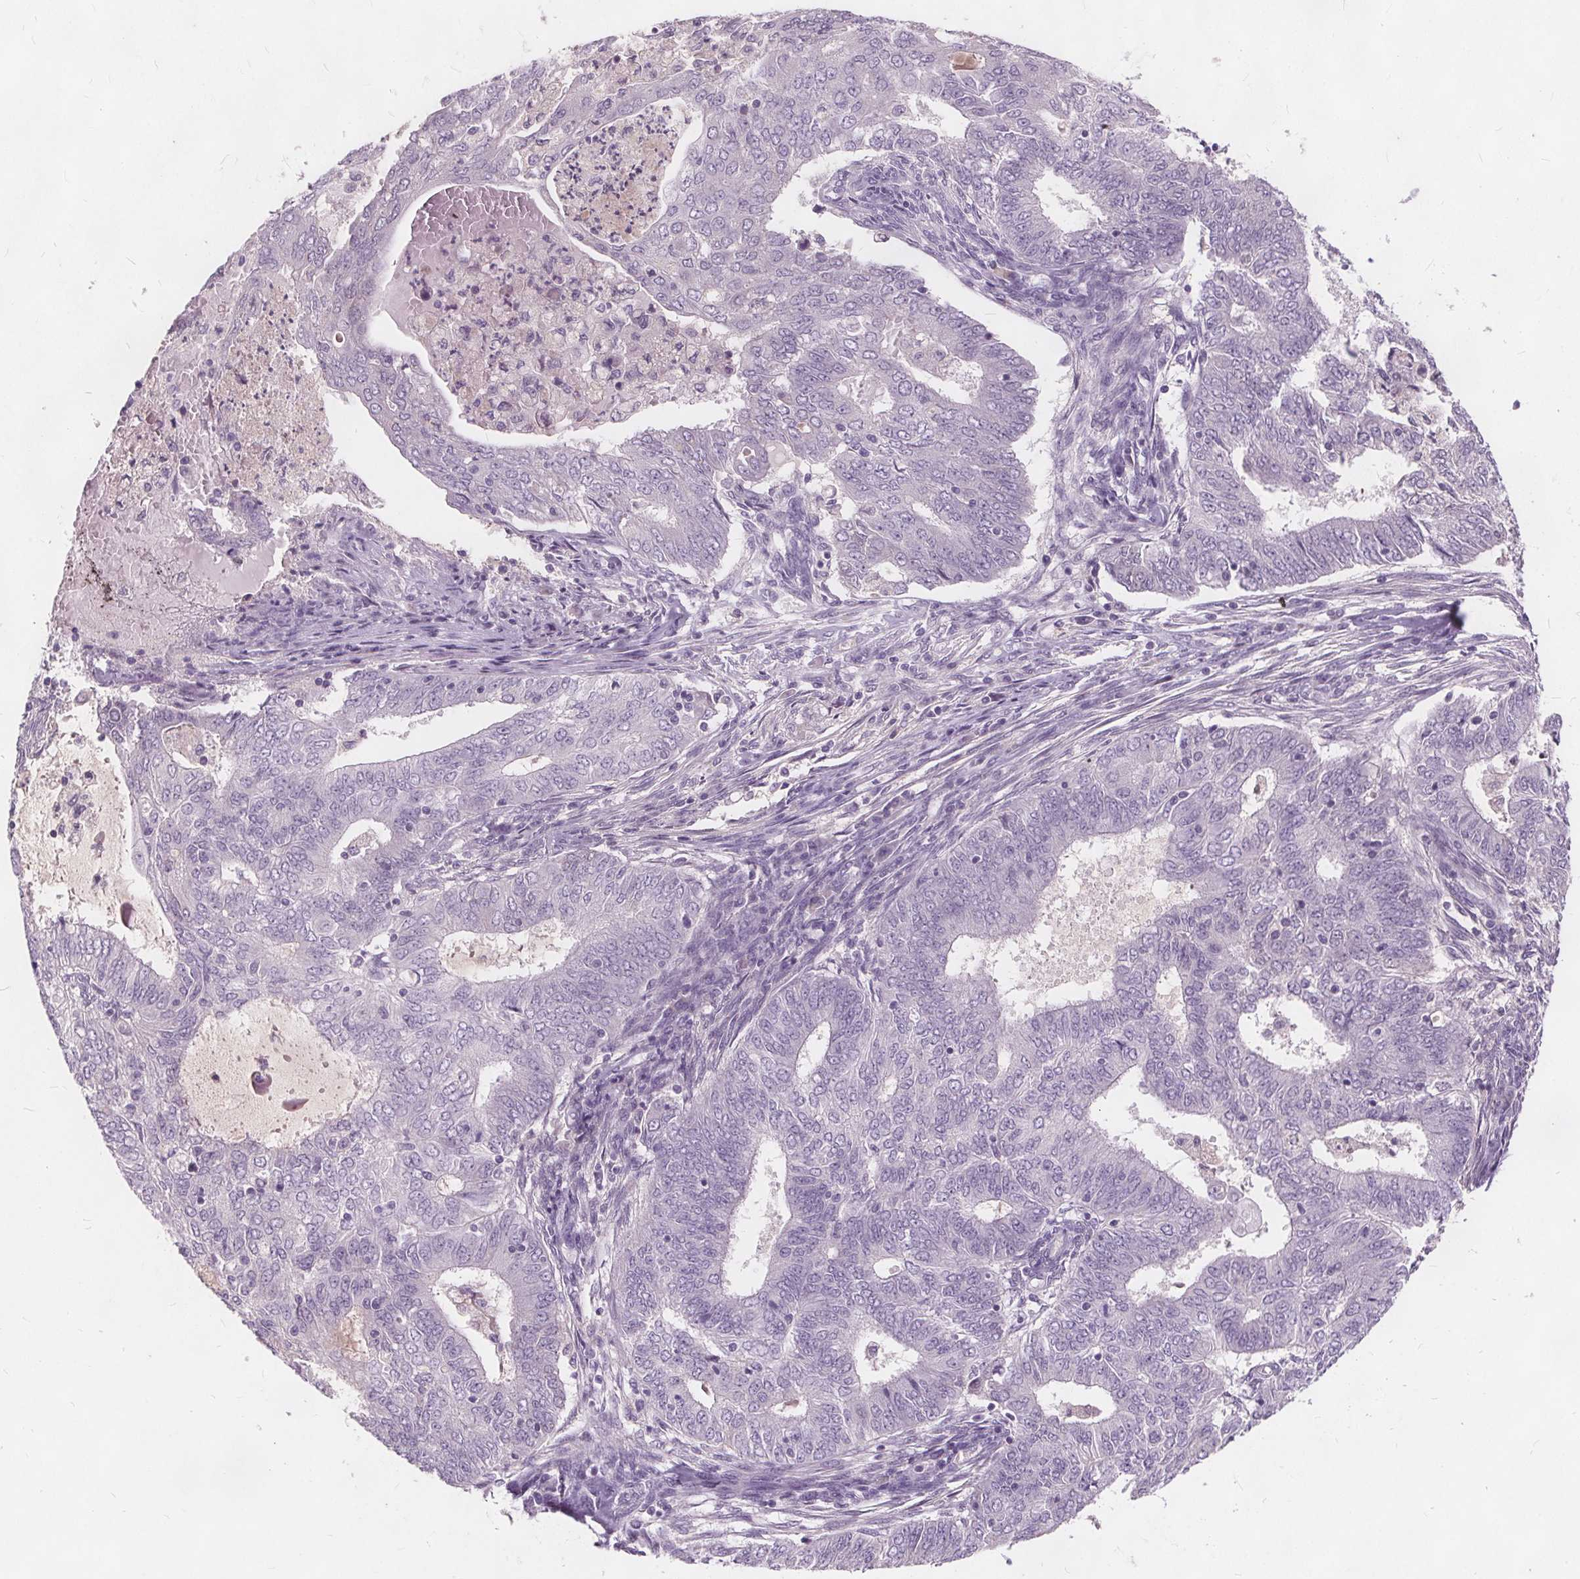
{"staining": {"intensity": "negative", "quantity": "none", "location": "none"}, "tissue": "endometrial cancer", "cell_type": "Tumor cells", "image_type": "cancer", "snomed": [{"axis": "morphology", "description": "Adenocarcinoma, NOS"}, {"axis": "topography", "description": "Endometrium"}], "caption": "This is an IHC photomicrograph of human endometrial adenocarcinoma. There is no expression in tumor cells.", "gene": "PLA2G2E", "patient": {"sex": "female", "age": 62}}